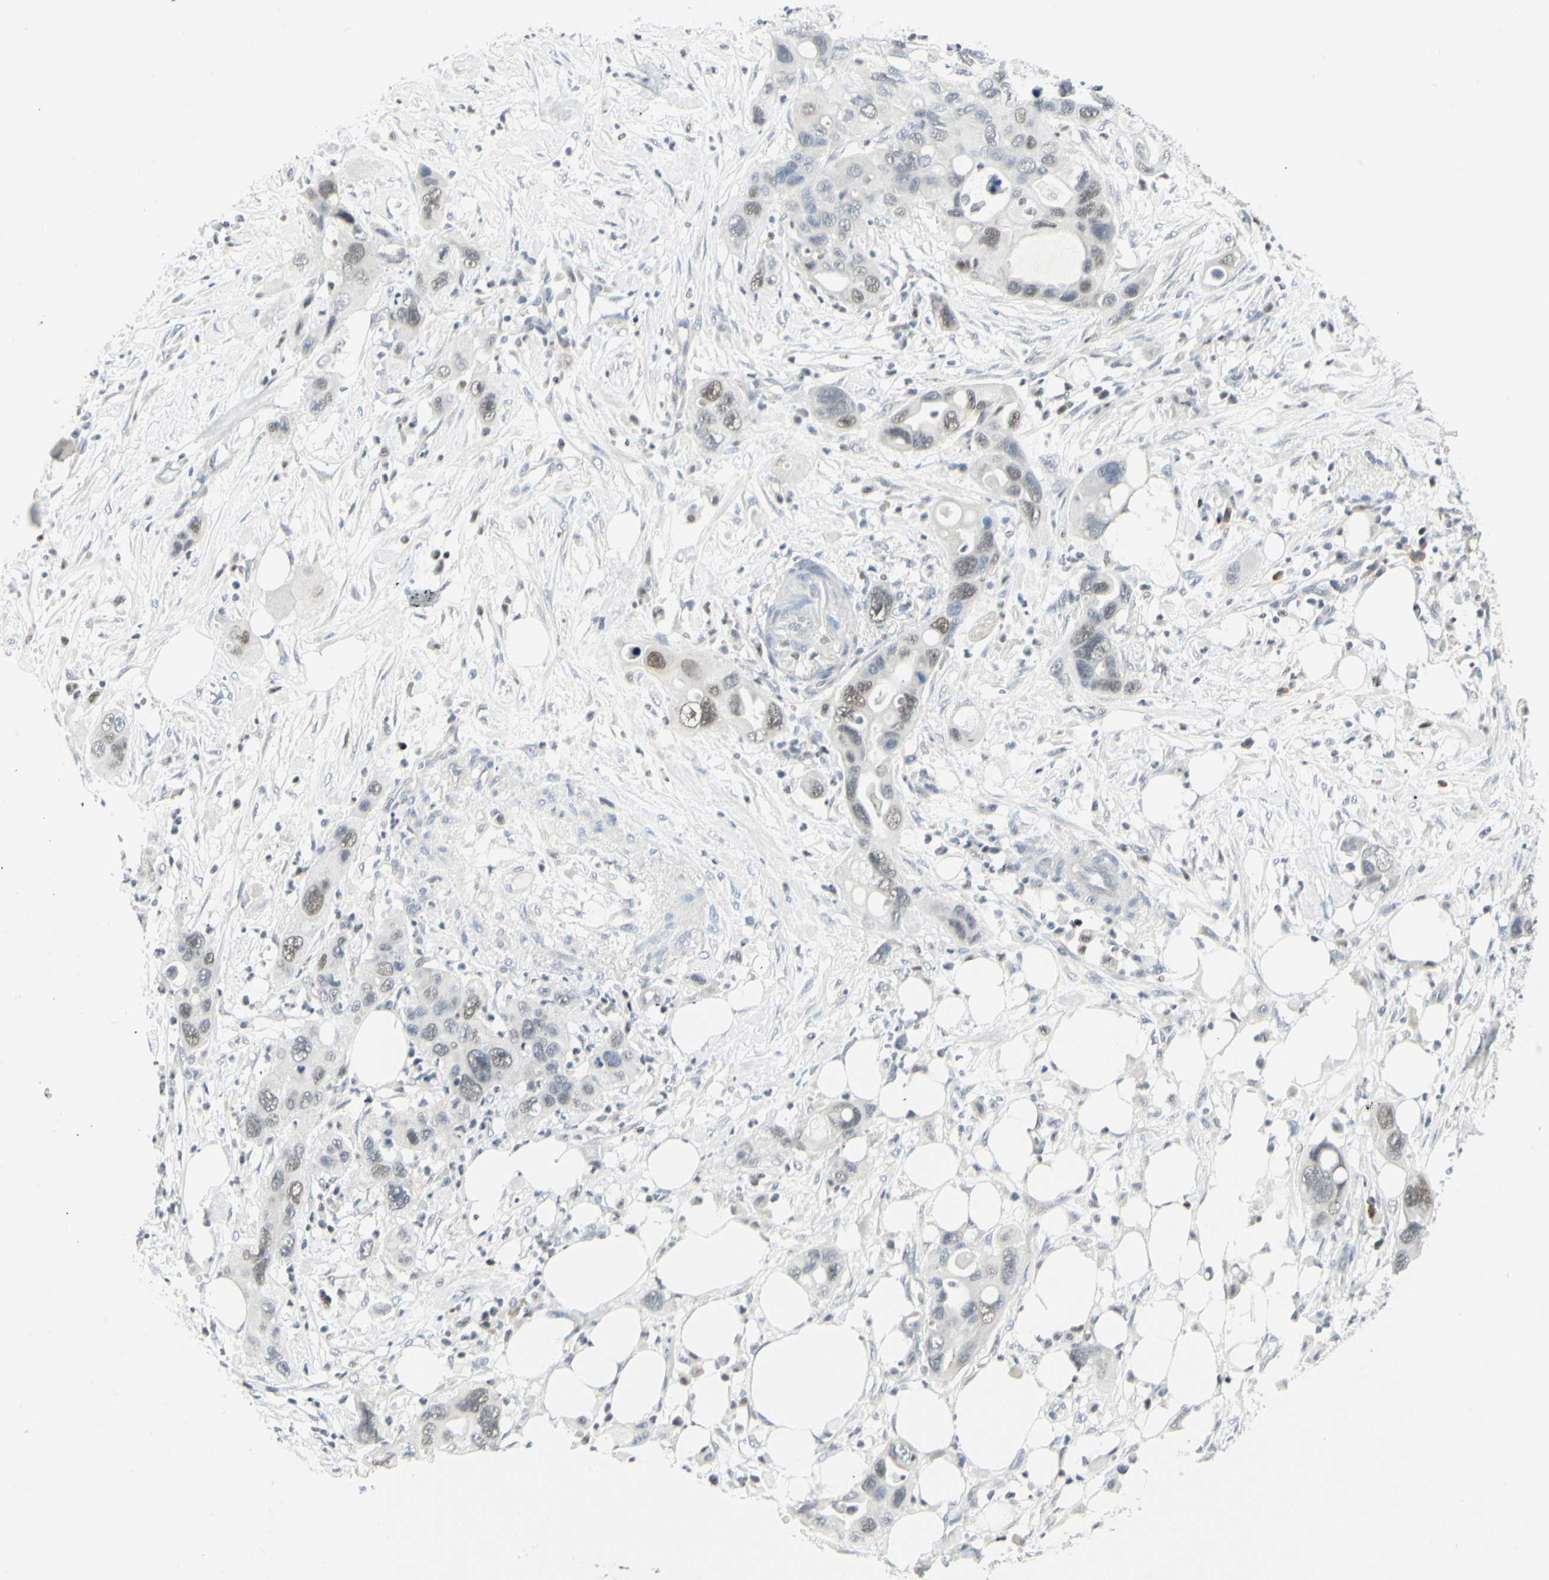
{"staining": {"intensity": "weak", "quantity": "<25%", "location": "nuclear"}, "tissue": "pancreatic cancer", "cell_type": "Tumor cells", "image_type": "cancer", "snomed": [{"axis": "morphology", "description": "Adenocarcinoma, NOS"}, {"axis": "topography", "description": "Pancreas"}], "caption": "There is no significant staining in tumor cells of pancreatic cancer (adenocarcinoma).", "gene": "ZBTB7B", "patient": {"sex": "female", "age": 71}}